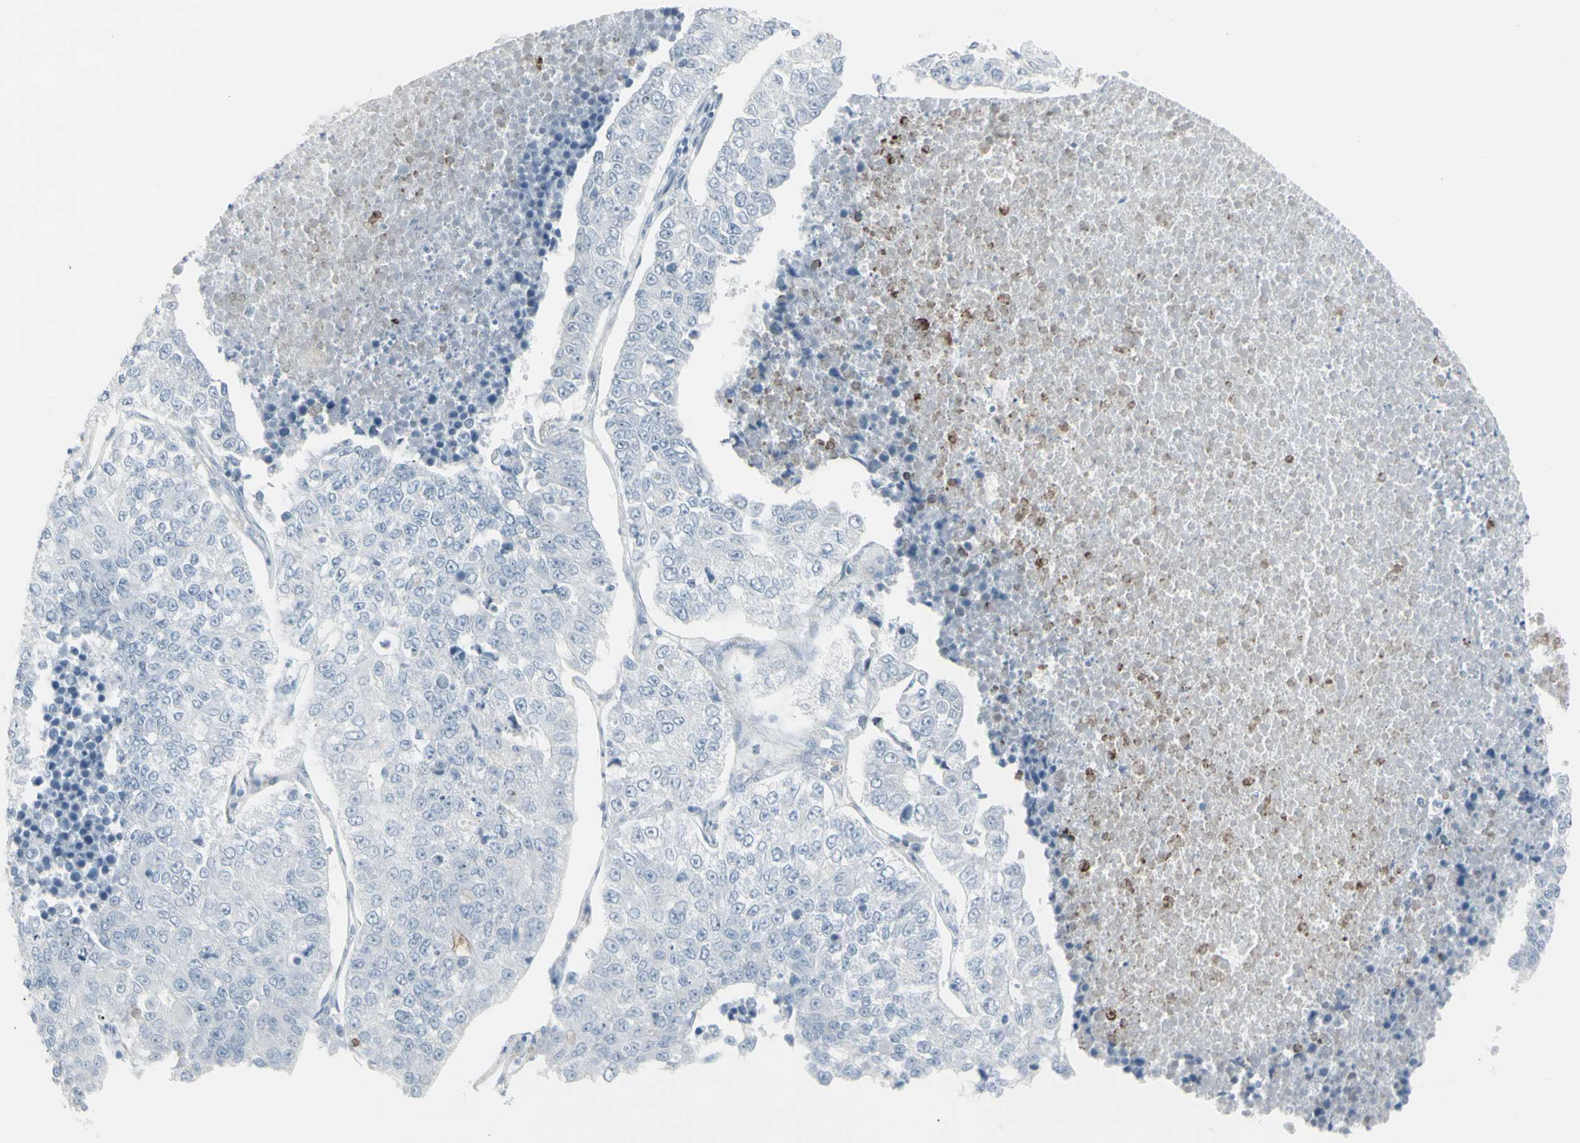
{"staining": {"intensity": "negative", "quantity": "none", "location": "none"}, "tissue": "lung cancer", "cell_type": "Tumor cells", "image_type": "cancer", "snomed": [{"axis": "morphology", "description": "Adenocarcinoma, NOS"}, {"axis": "topography", "description": "Lung"}], "caption": "A histopathology image of lung cancer (adenocarcinoma) stained for a protein reveals no brown staining in tumor cells.", "gene": "YBX2", "patient": {"sex": "male", "age": 49}}